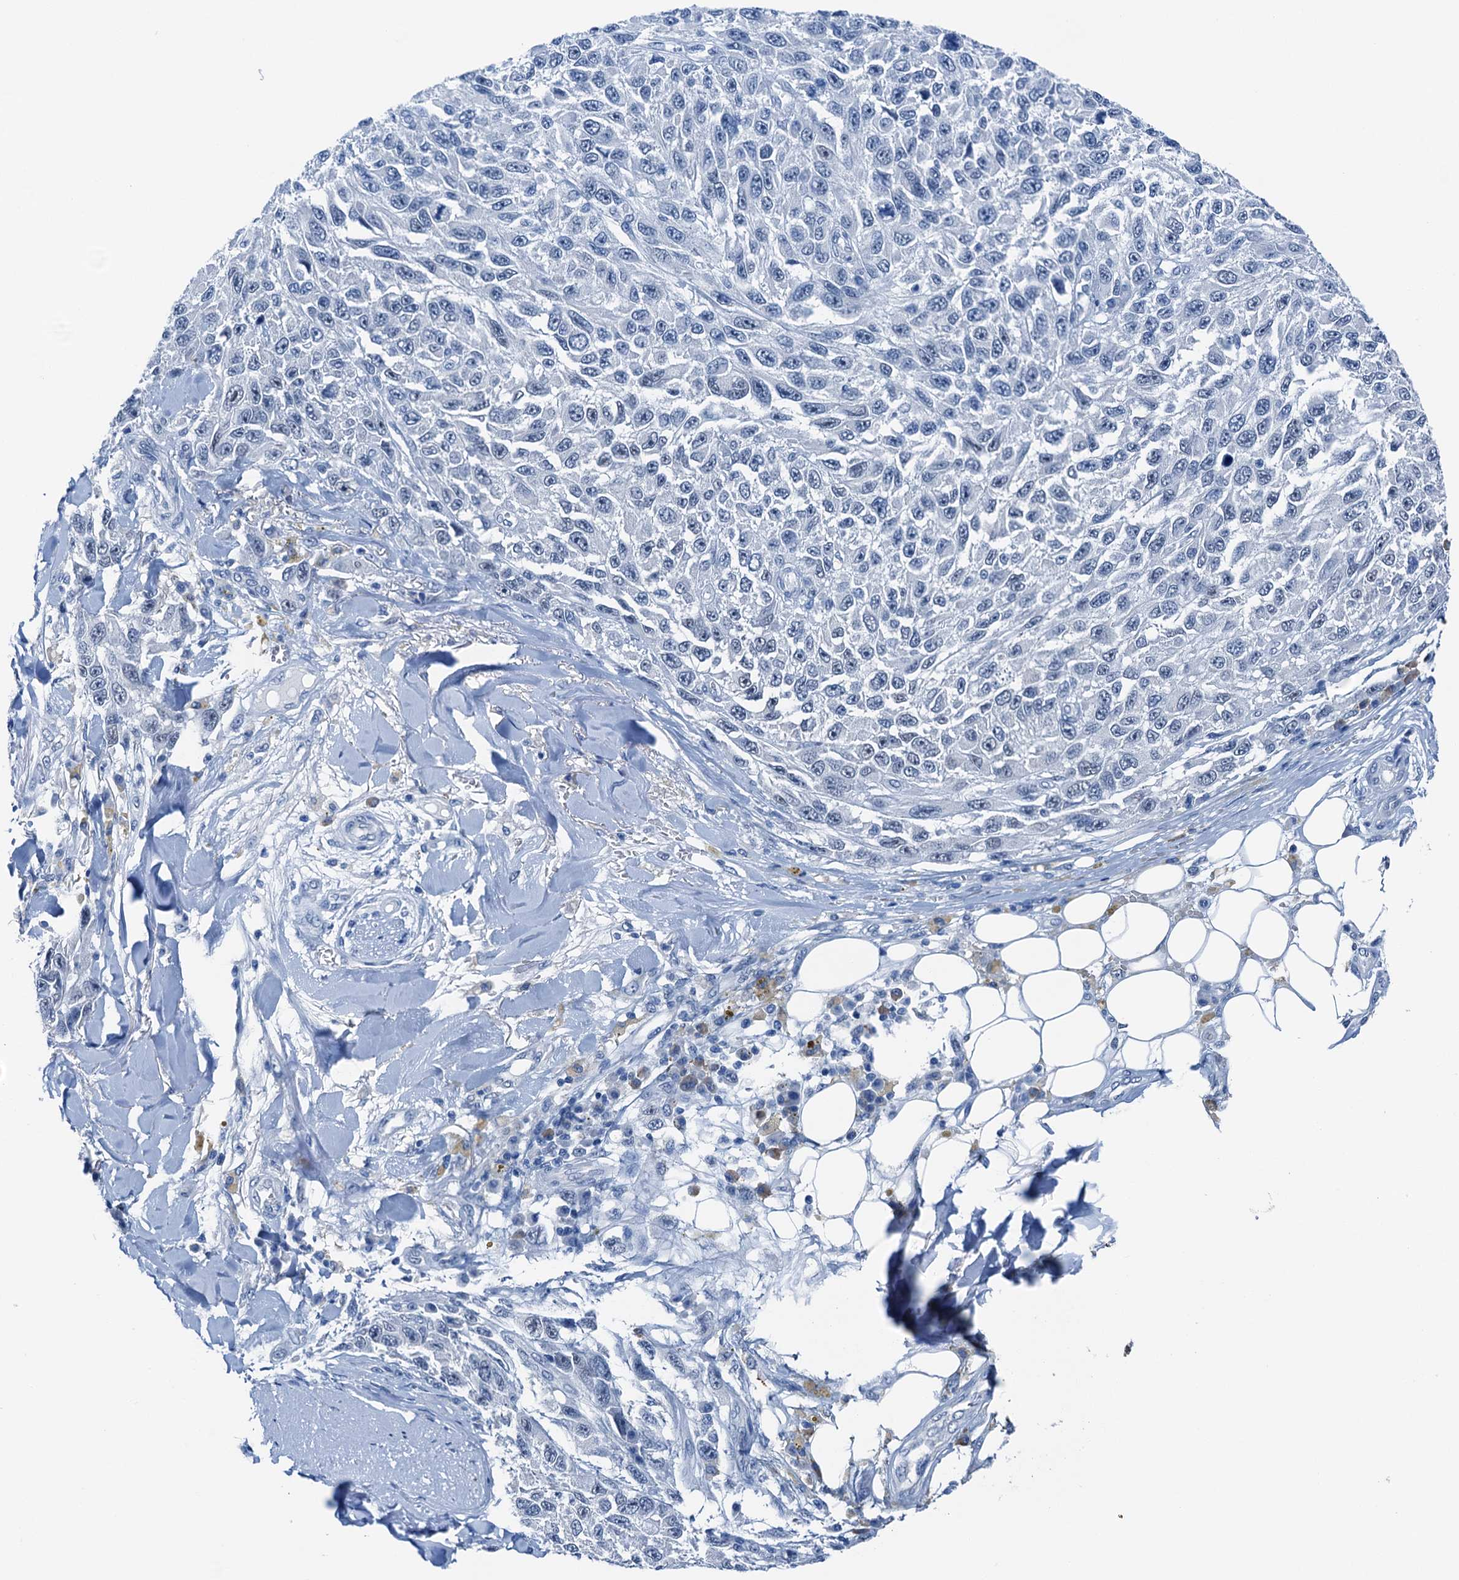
{"staining": {"intensity": "negative", "quantity": "none", "location": "none"}, "tissue": "melanoma", "cell_type": "Tumor cells", "image_type": "cancer", "snomed": [{"axis": "morphology", "description": "Normal tissue, NOS"}, {"axis": "morphology", "description": "Malignant melanoma, NOS"}, {"axis": "topography", "description": "Skin"}], "caption": "There is no significant positivity in tumor cells of melanoma.", "gene": "CBLN3", "patient": {"sex": "female", "age": 96}}